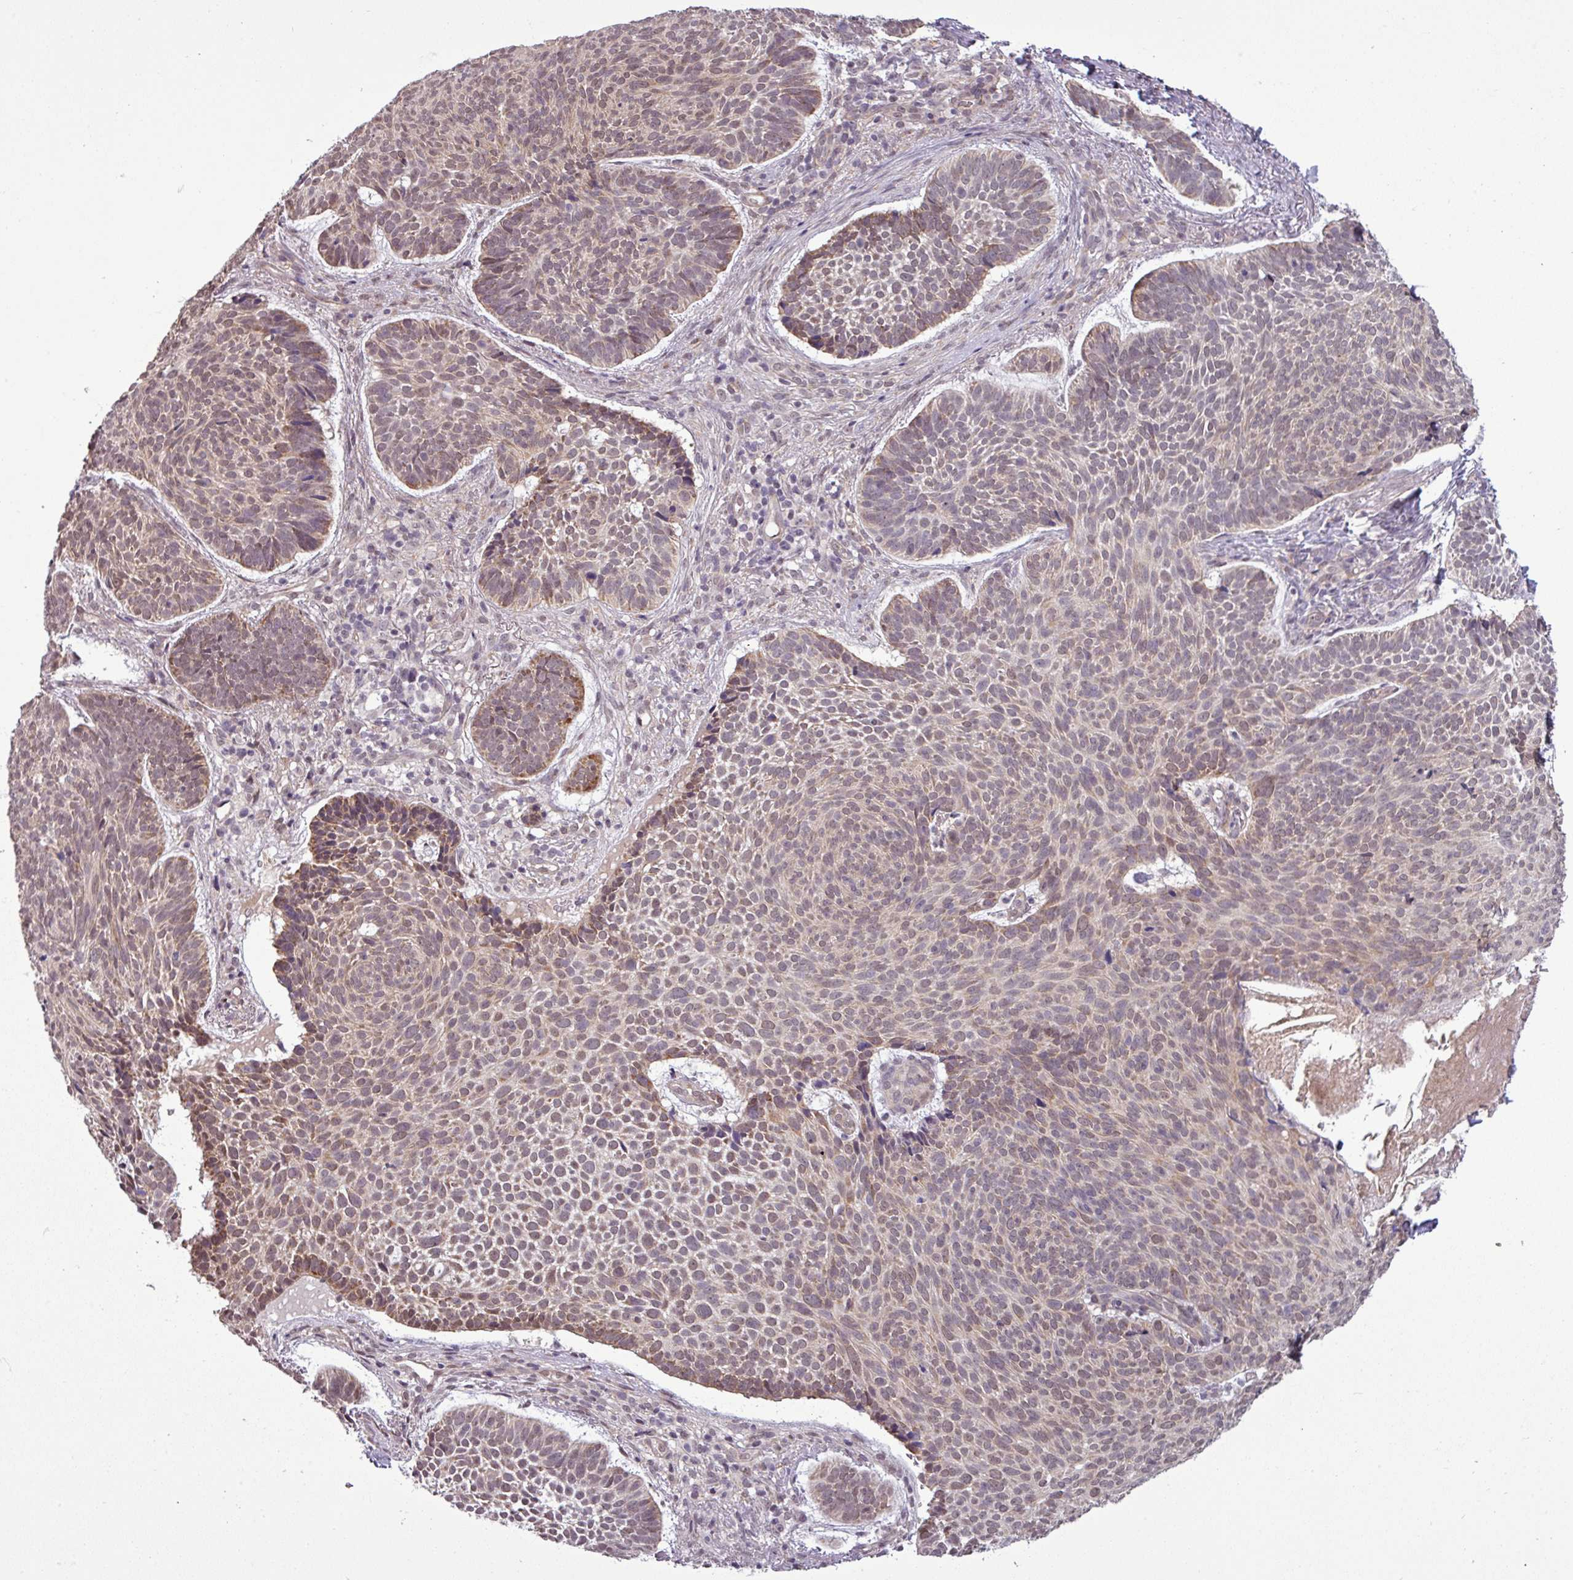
{"staining": {"intensity": "weak", "quantity": "25%-75%", "location": "cytoplasmic/membranous"}, "tissue": "skin cancer", "cell_type": "Tumor cells", "image_type": "cancer", "snomed": [{"axis": "morphology", "description": "Basal cell carcinoma"}, {"axis": "topography", "description": "Skin"}], "caption": "Immunohistochemical staining of human skin cancer displays low levels of weak cytoplasmic/membranous expression in approximately 25%-75% of tumor cells.", "gene": "GPT2", "patient": {"sex": "male", "age": 70}}